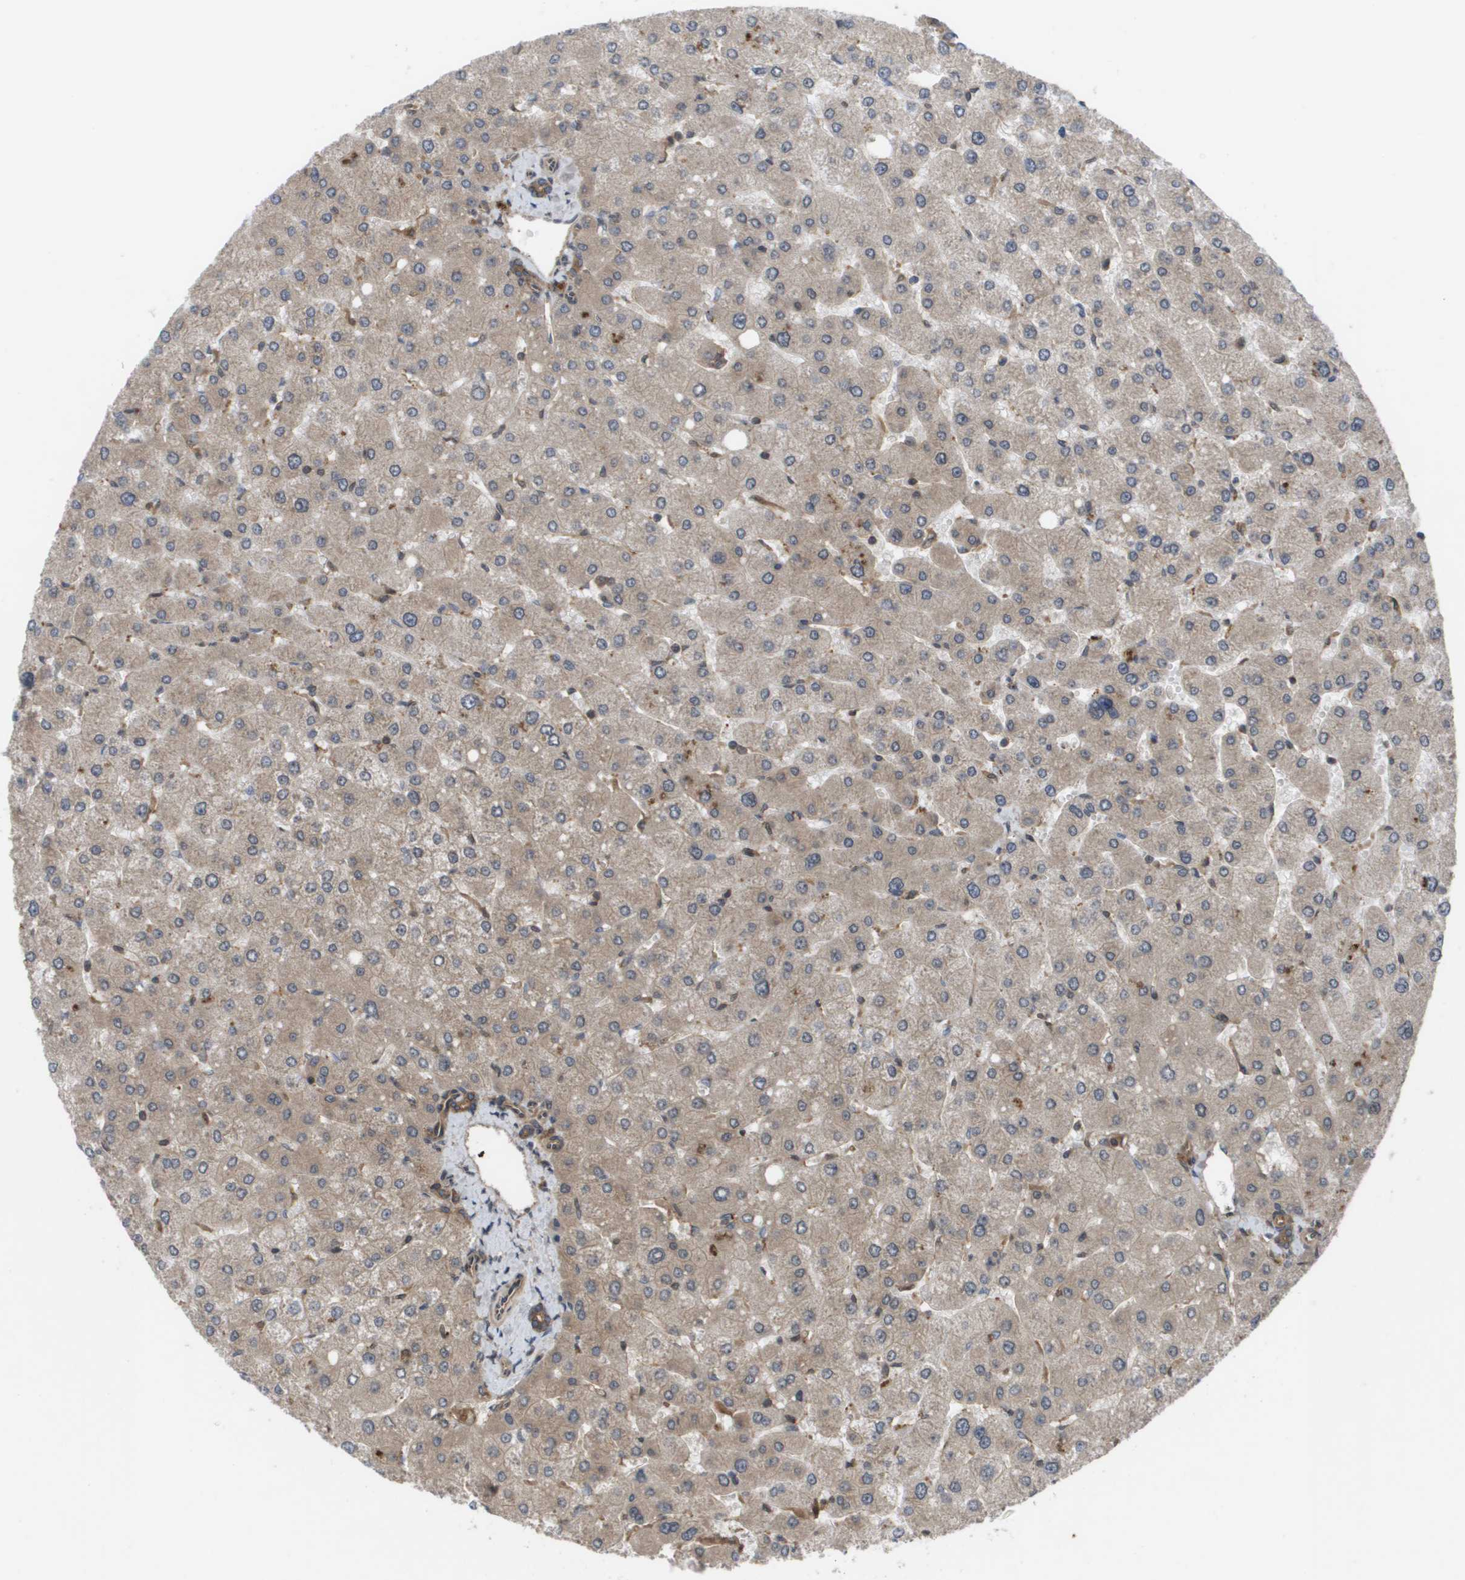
{"staining": {"intensity": "moderate", "quantity": ">75%", "location": "cytoplasmic/membranous"}, "tissue": "liver", "cell_type": "Cholangiocytes", "image_type": "normal", "snomed": [{"axis": "morphology", "description": "Normal tissue, NOS"}, {"axis": "topography", "description": "Liver"}], "caption": "IHC (DAB (3,3'-diaminobenzidine)) staining of normal human liver reveals moderate cytoplasmic/membranous protein positivity in about >75% of cholangiocytes.", "gene": "CTPS2", "patient": {"sex": "male", "age": 55}}